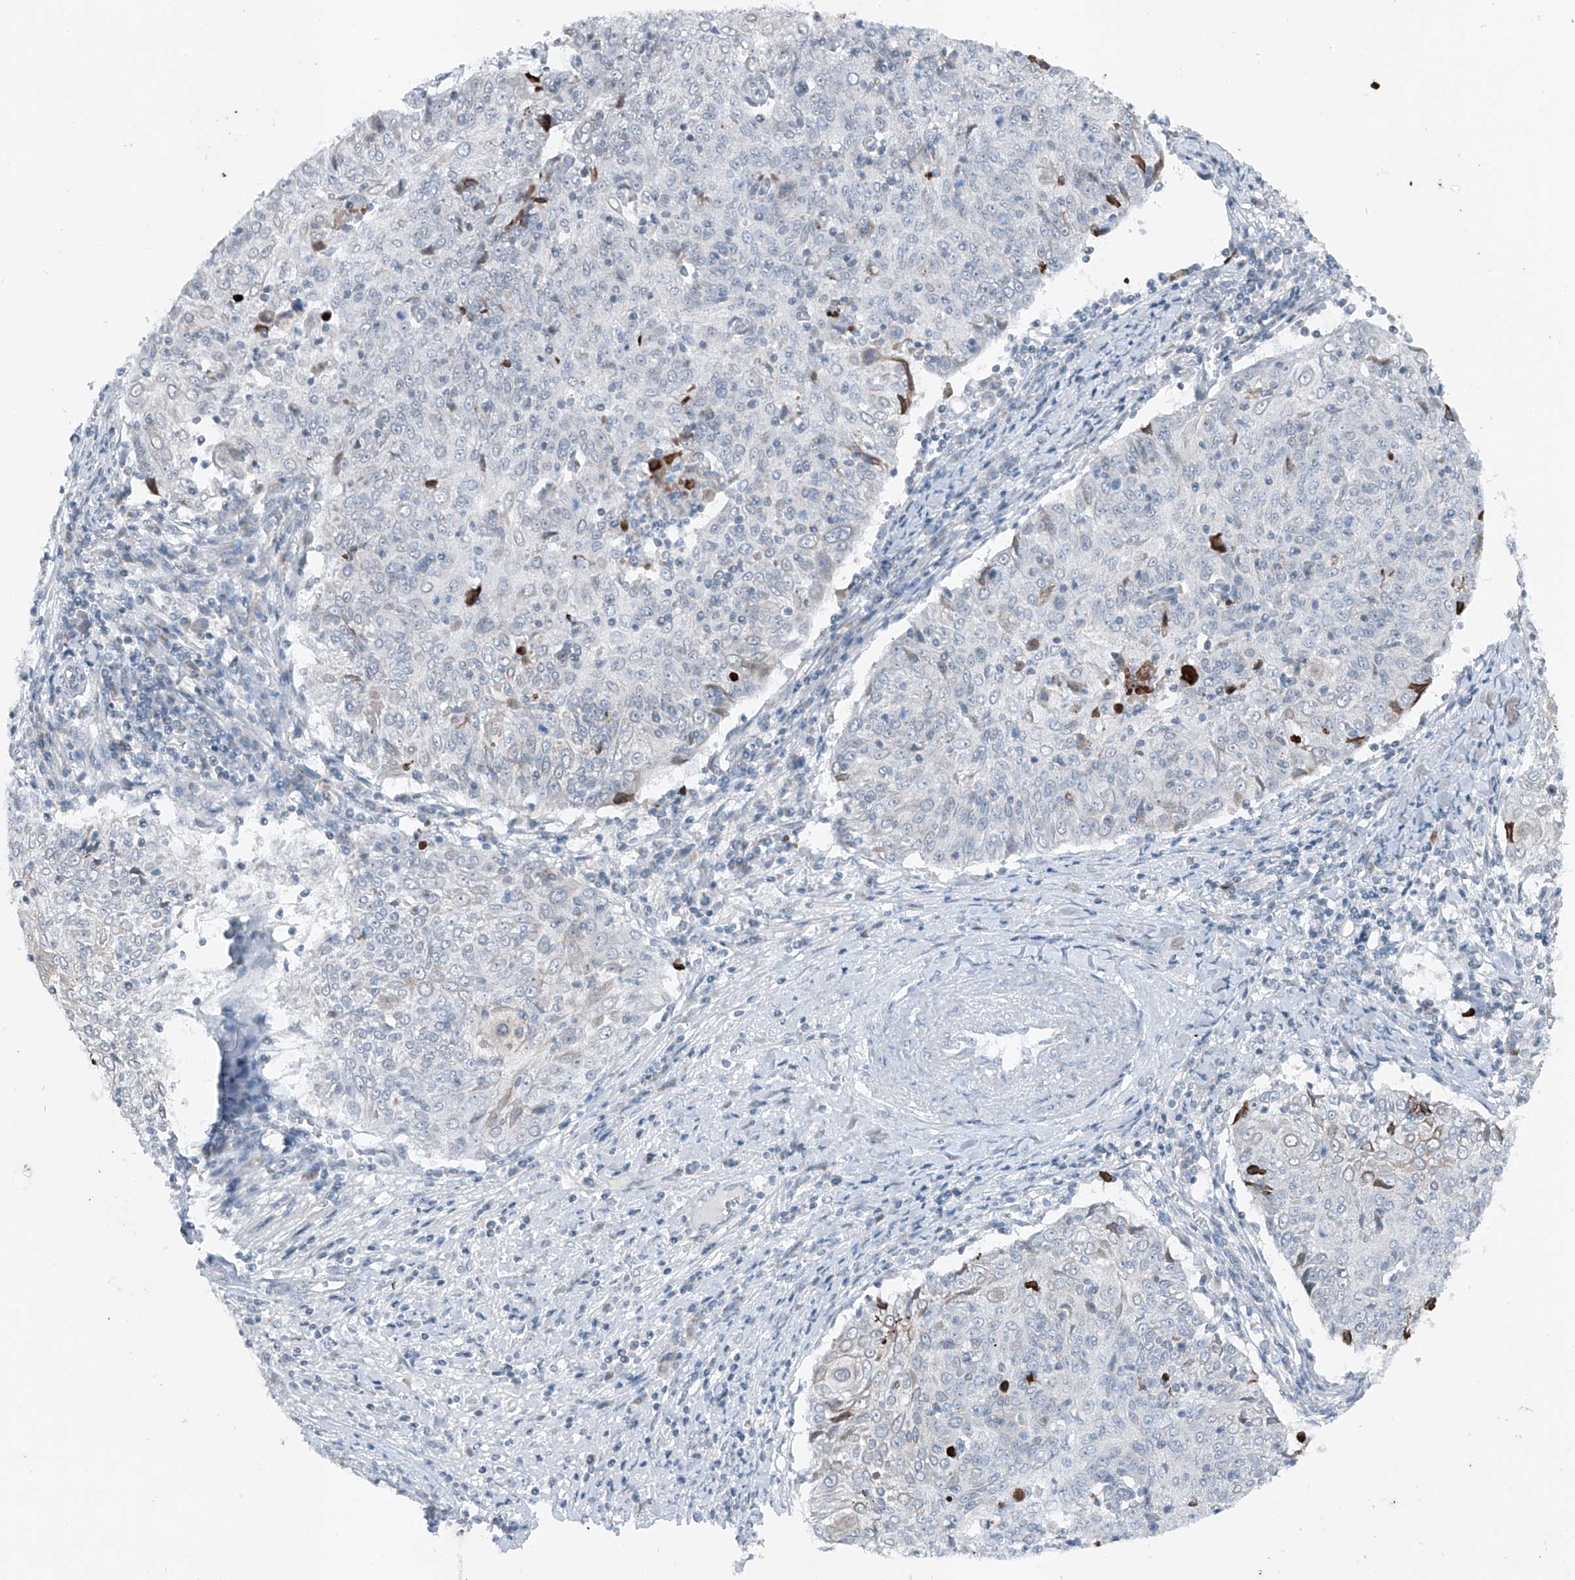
{"staining": {"intensity": "negative", "quantity": "none", "location": "none"}, "tissue": "cervical cancer", "cell_type": "Tumor cells", "image_type": "cancer", "snomed": [{"axis": "morphology", "description": "Squamous cell carcinoma, NOS"}, {"axis": "topography", "description": "Cervix"}], "caption": "DAB immunohistochemical staining of human squamous cell carcinoma (cervical) displays no significant expression in tumor cells.", "gene": "DYRK1B", "patient": {"sex": "female", "age": 48}}